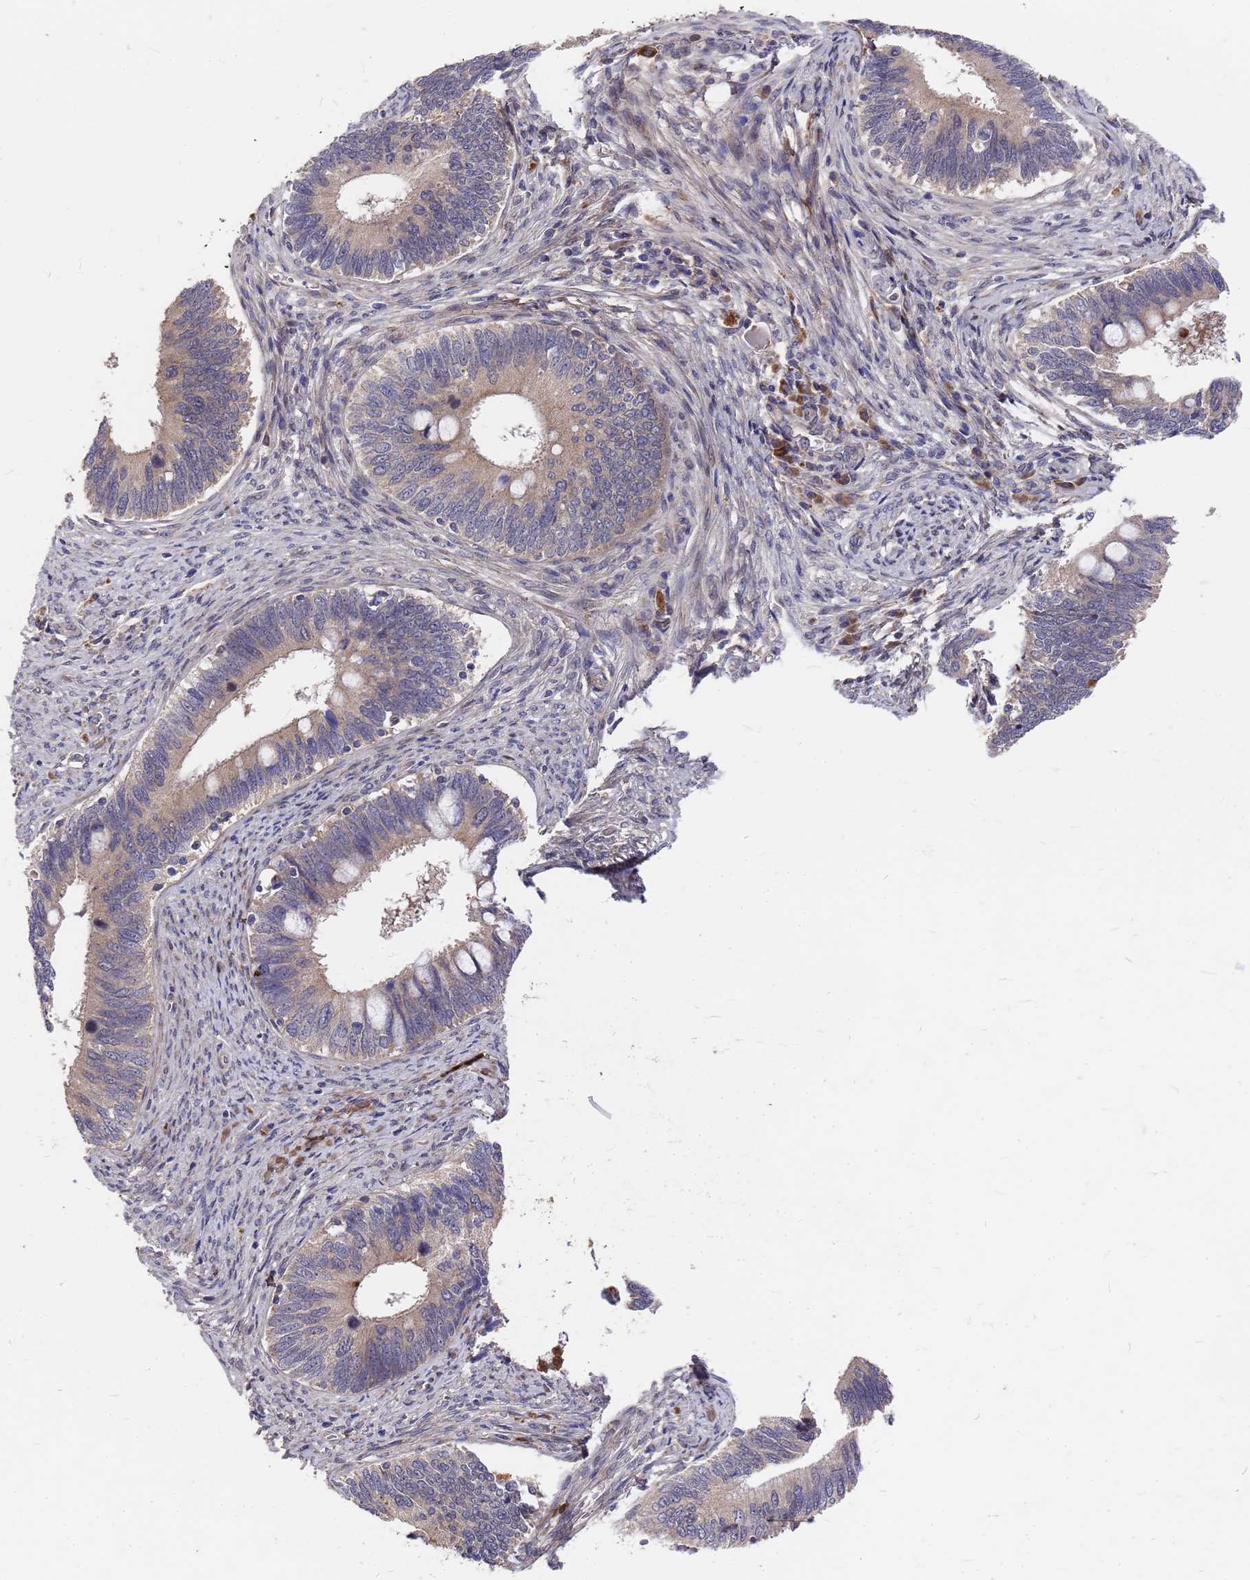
{"staining": {"intensity": "weak", "quantity": "25%-75%", "location": "cytoplasmic/membranous"}, "tissue": "cervical cancer", "cell_type": "Tumor cells", "image_type": "cancer", "snomed": [{"axis": "morphology", "description": "Adenocarcinoma, NOS"}, {"axis": "topography", "description": "Cervix"}], "caption": "Protein analysis of cervical adenocarcinoma tissue reveals weak cytoplasmic/membranous staining in about 25%-75% of tumor cells.", "gene": "ZNF717", "patient": {"sex": "female", "age": 42}}